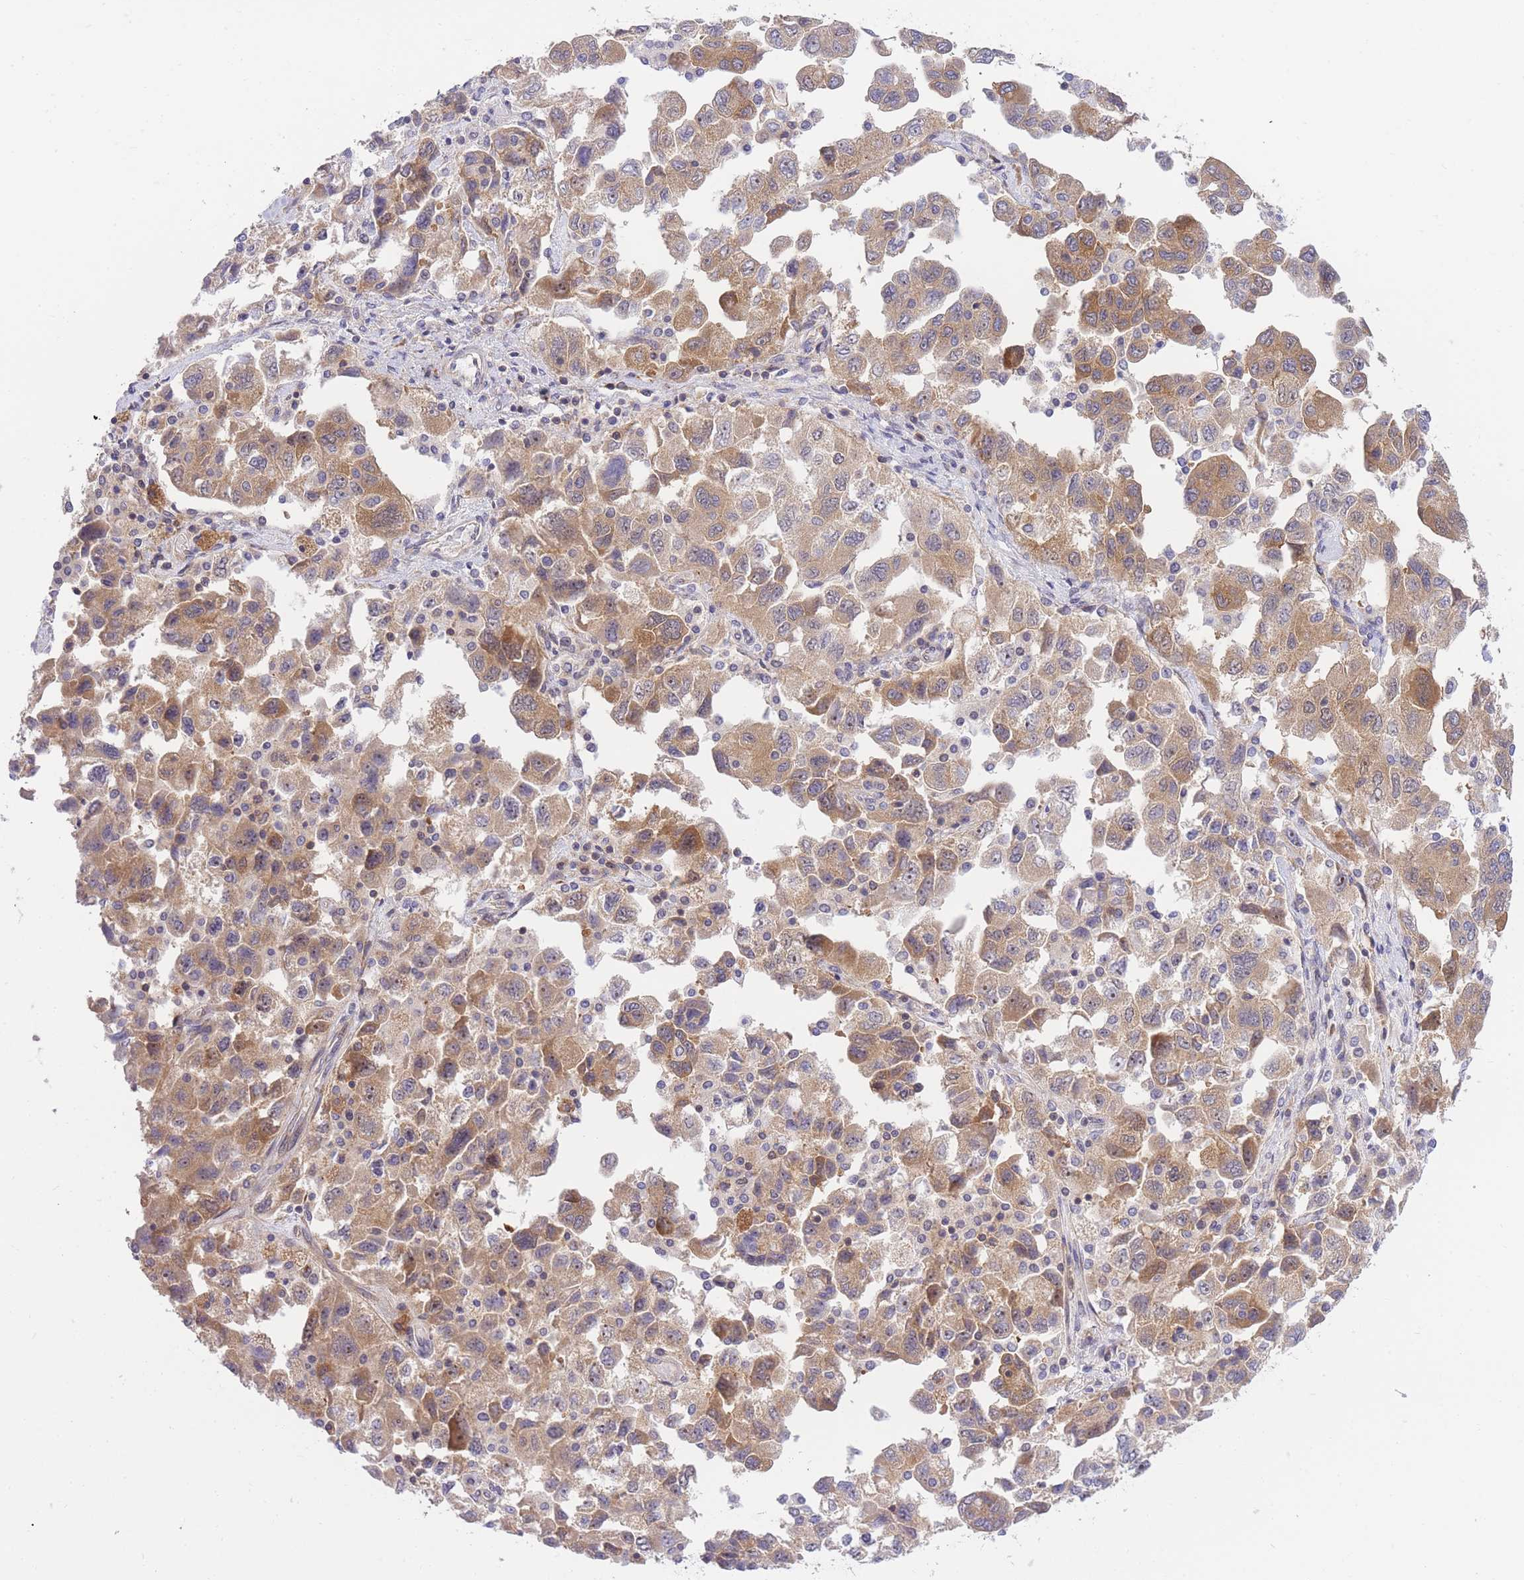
{"staining": {"intensity": "moderate", "quantity": ">75%", "location": "cytoplasmic/membranous"}, "tissue": "ovarian cancer", "cell_type": "Tumor cells", "image_type": "cancer", "snomed": [{"axis": "morphology", "description": "Carcinoma, NOS"}, {"axis": "morphology", "description": "Cystadenocarcinoma, serous, NOS"}, {"axis": "topography", "description": "Ovary"}], "caption": "Immunohistochemical staining of human ovarian cancer reveals medium levels of moderate cytoplasmic/membranous protein positivity in about >75% of tumor cells. Immunohistochemistry (ihc) stains the protein in brown and the nuclei are stained blue.", "gene": "EIF2B2", "patient": {"sex": "female", "age": 69}}